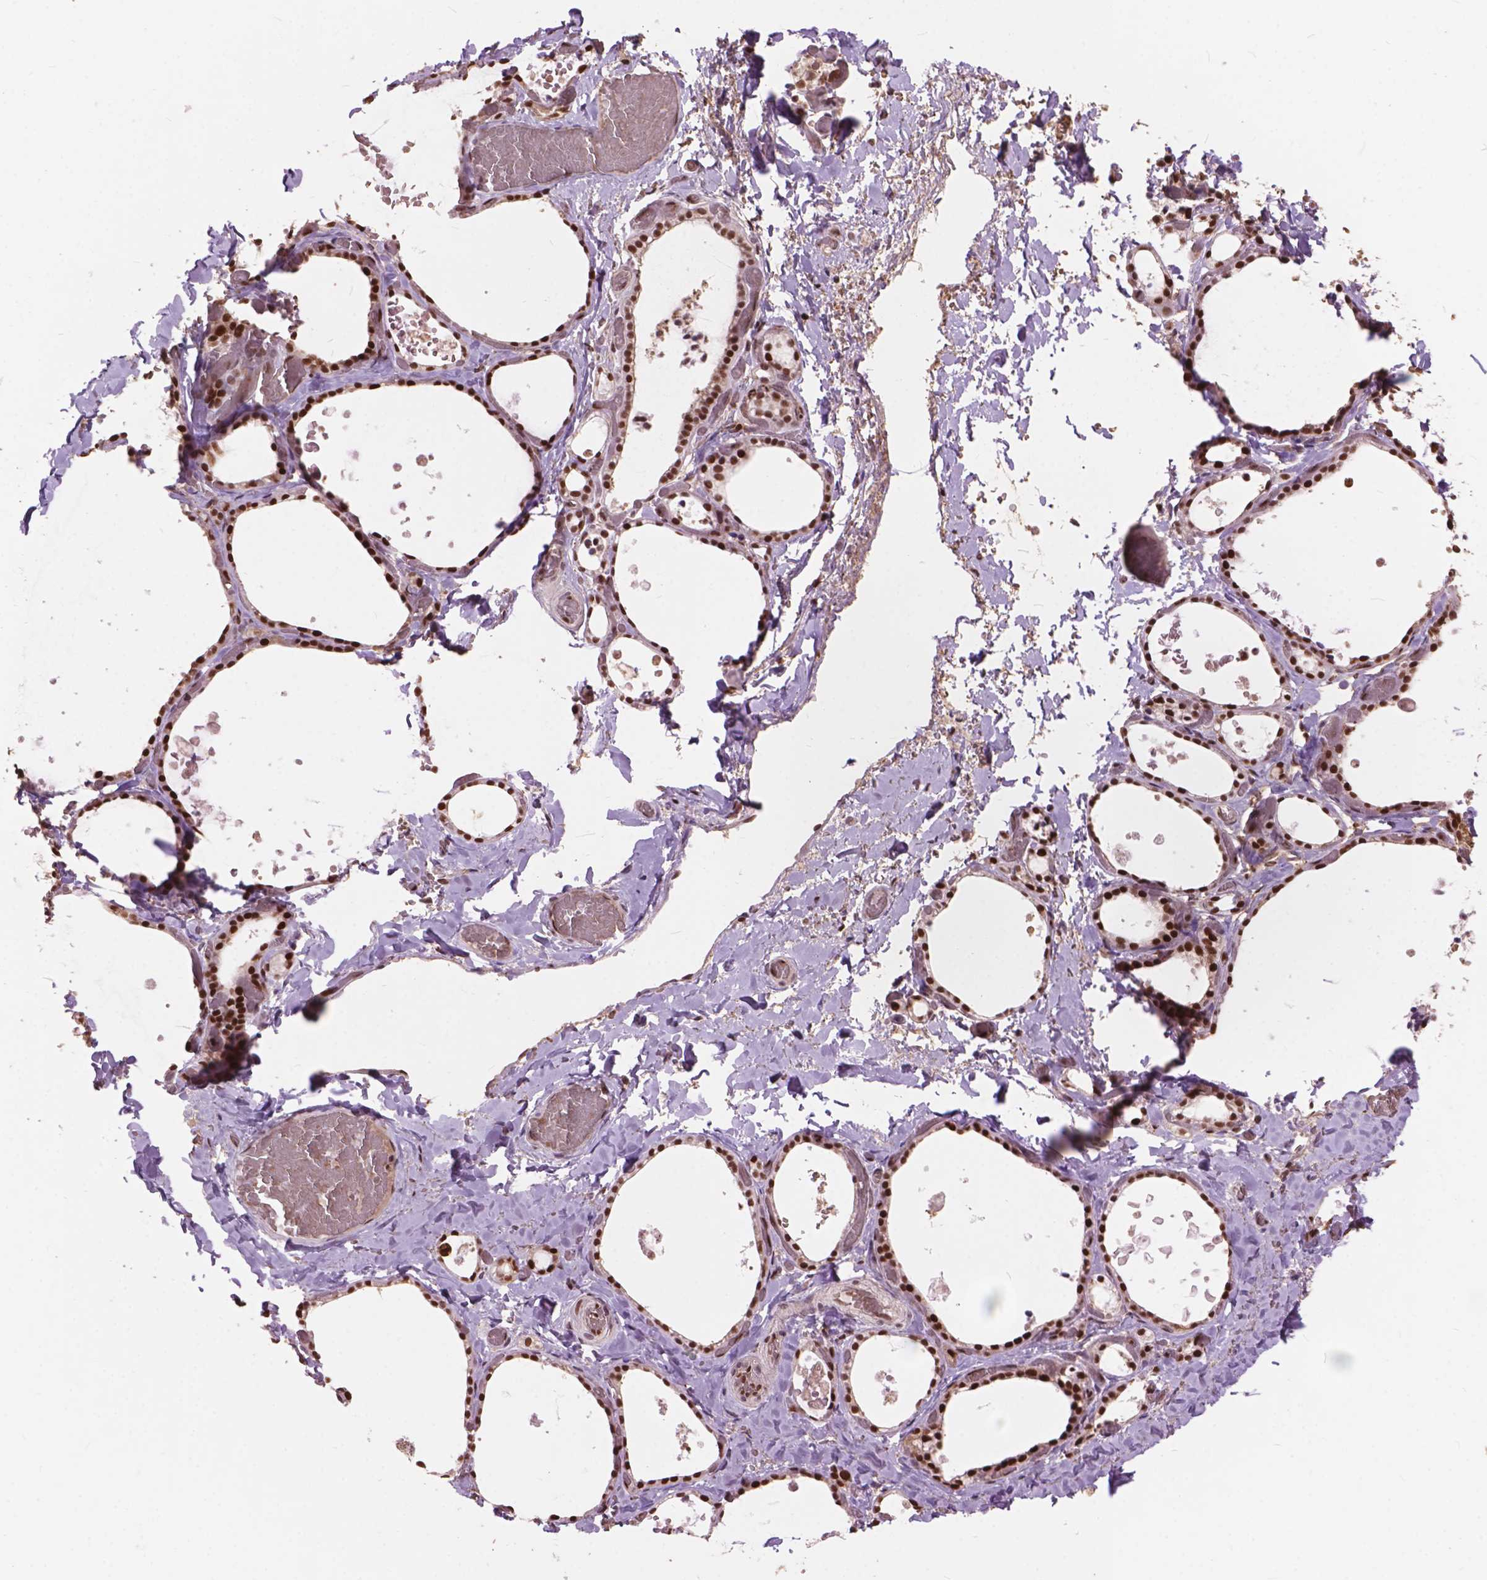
{"staining": {"intensity": "strong", "quantity": ">75%", "location": "nuclear"}, "tissue": "thyroid gland", "cell_type": "Glandular cells", "image_type": "normal", "snomed": [{"axis": "morphology", "description": "Normal tissue, NOS"}, {"axis": "topography", "description": "Thyroid gland"}], "caption": "Immunohistochemistry (IHC) micrograph of normal thyroid gland stained for a protein (brown), which displays high levels of strong nuclear positivity in approximately >75% of glandular cells.", "gene": "ANP32A", "patient": {"sex": "female", "age": 56}}